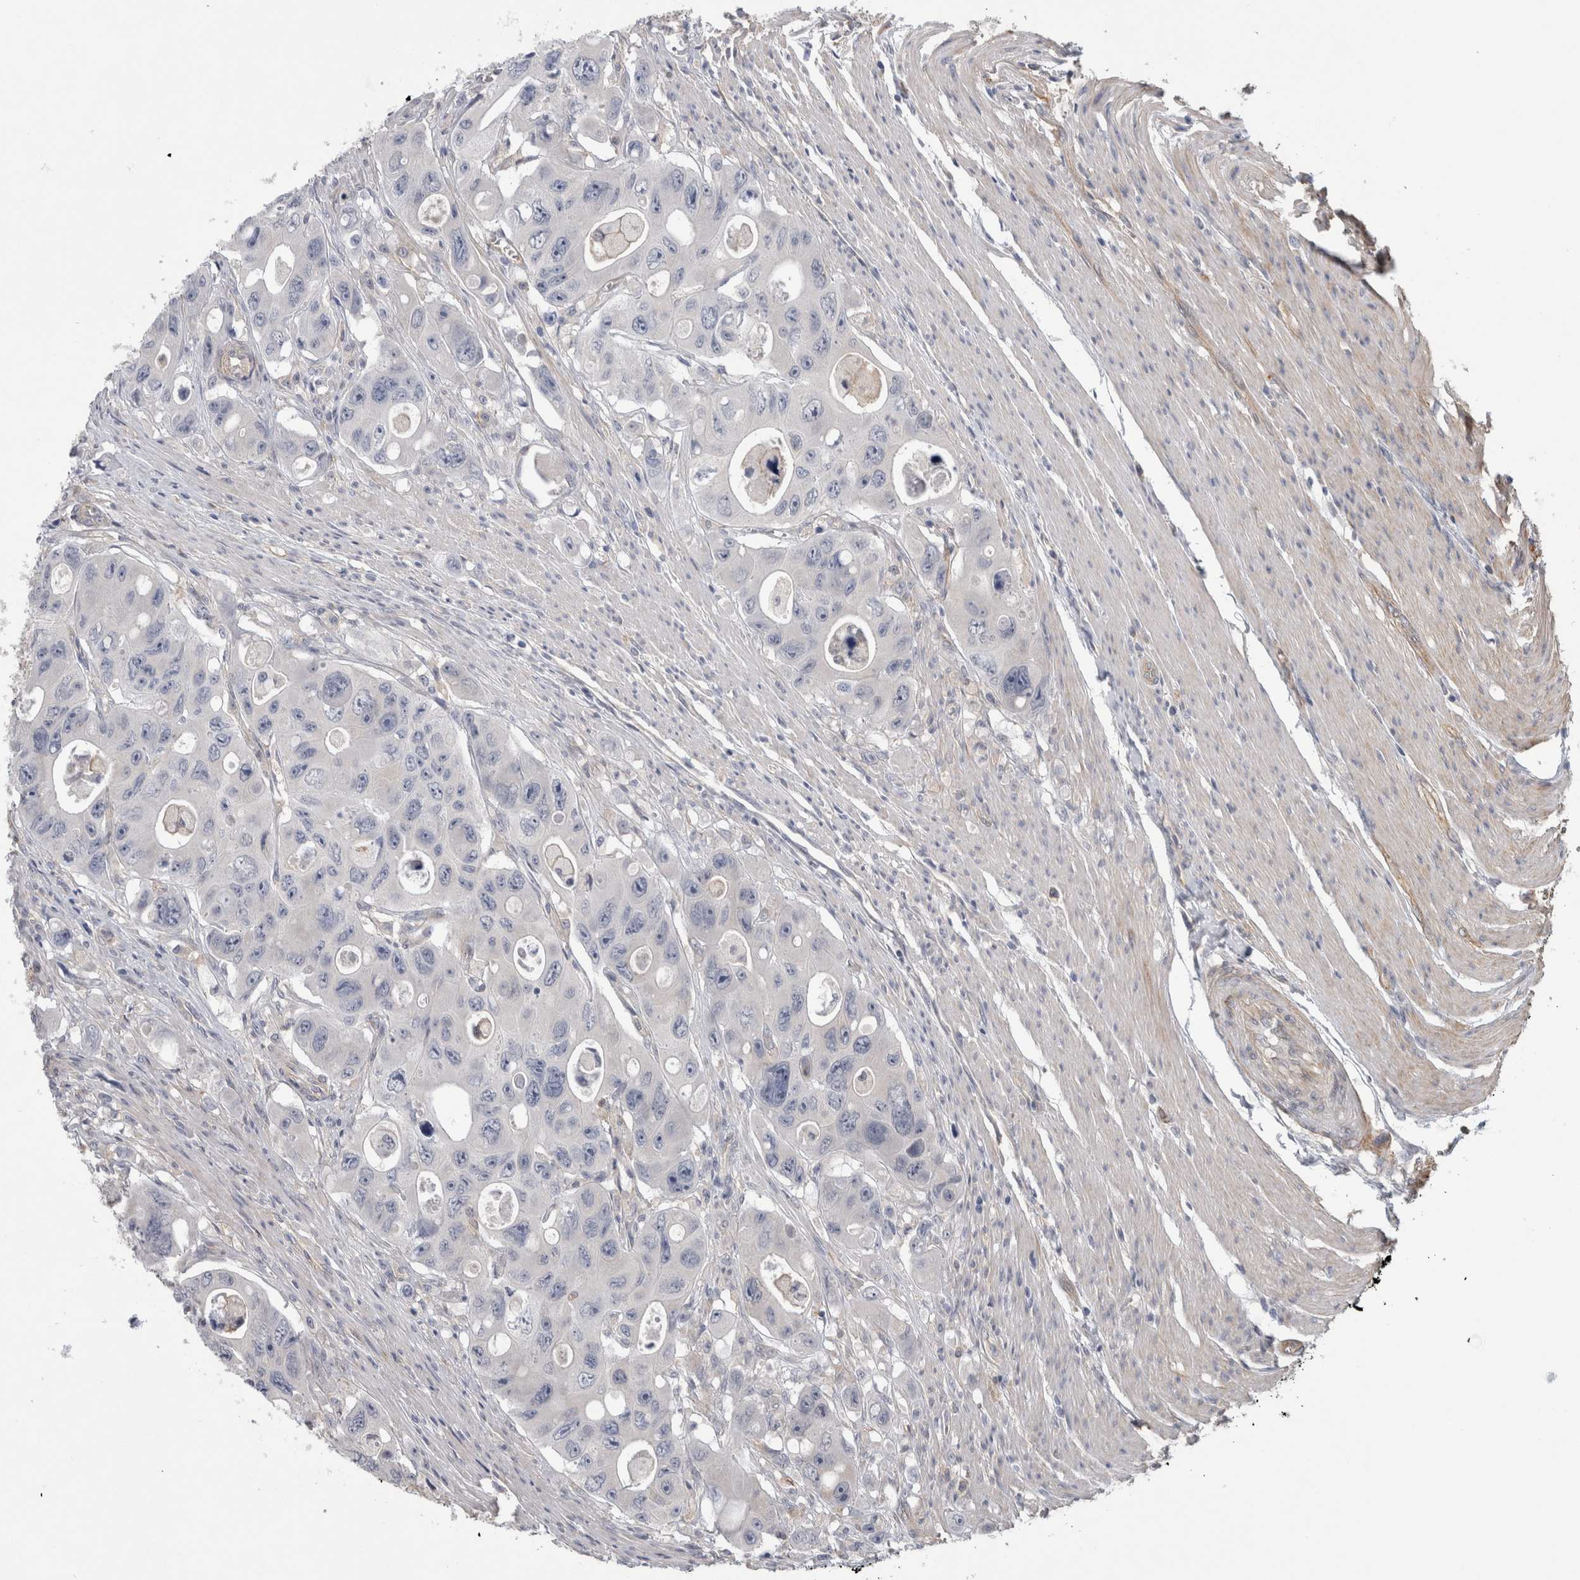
{"staining": {"intensity": "negative", "quantity": "none", "location": "none"}, "tissue": "colorectal cancer", "cell_type": "Tumor cells", "image_type": "cancer", "snomed": [{"axis": "morphology", "description": "Adenocarcinoma, NOS"}, {"axis": "topography", "description": "Colon"}], "caption": "Immunohistochemistry (IHC) histopathology image of neoplastic tissue: human colorectal adenocarcinoma stained with DAB (3,3'-diaminobenzidine) reveals no significant protein expression in tumor cells. (IHC, brightfield microscopy, high magnification).", "gene": "ANKFY1", "patient": {"sex": "female", "age": 46}}